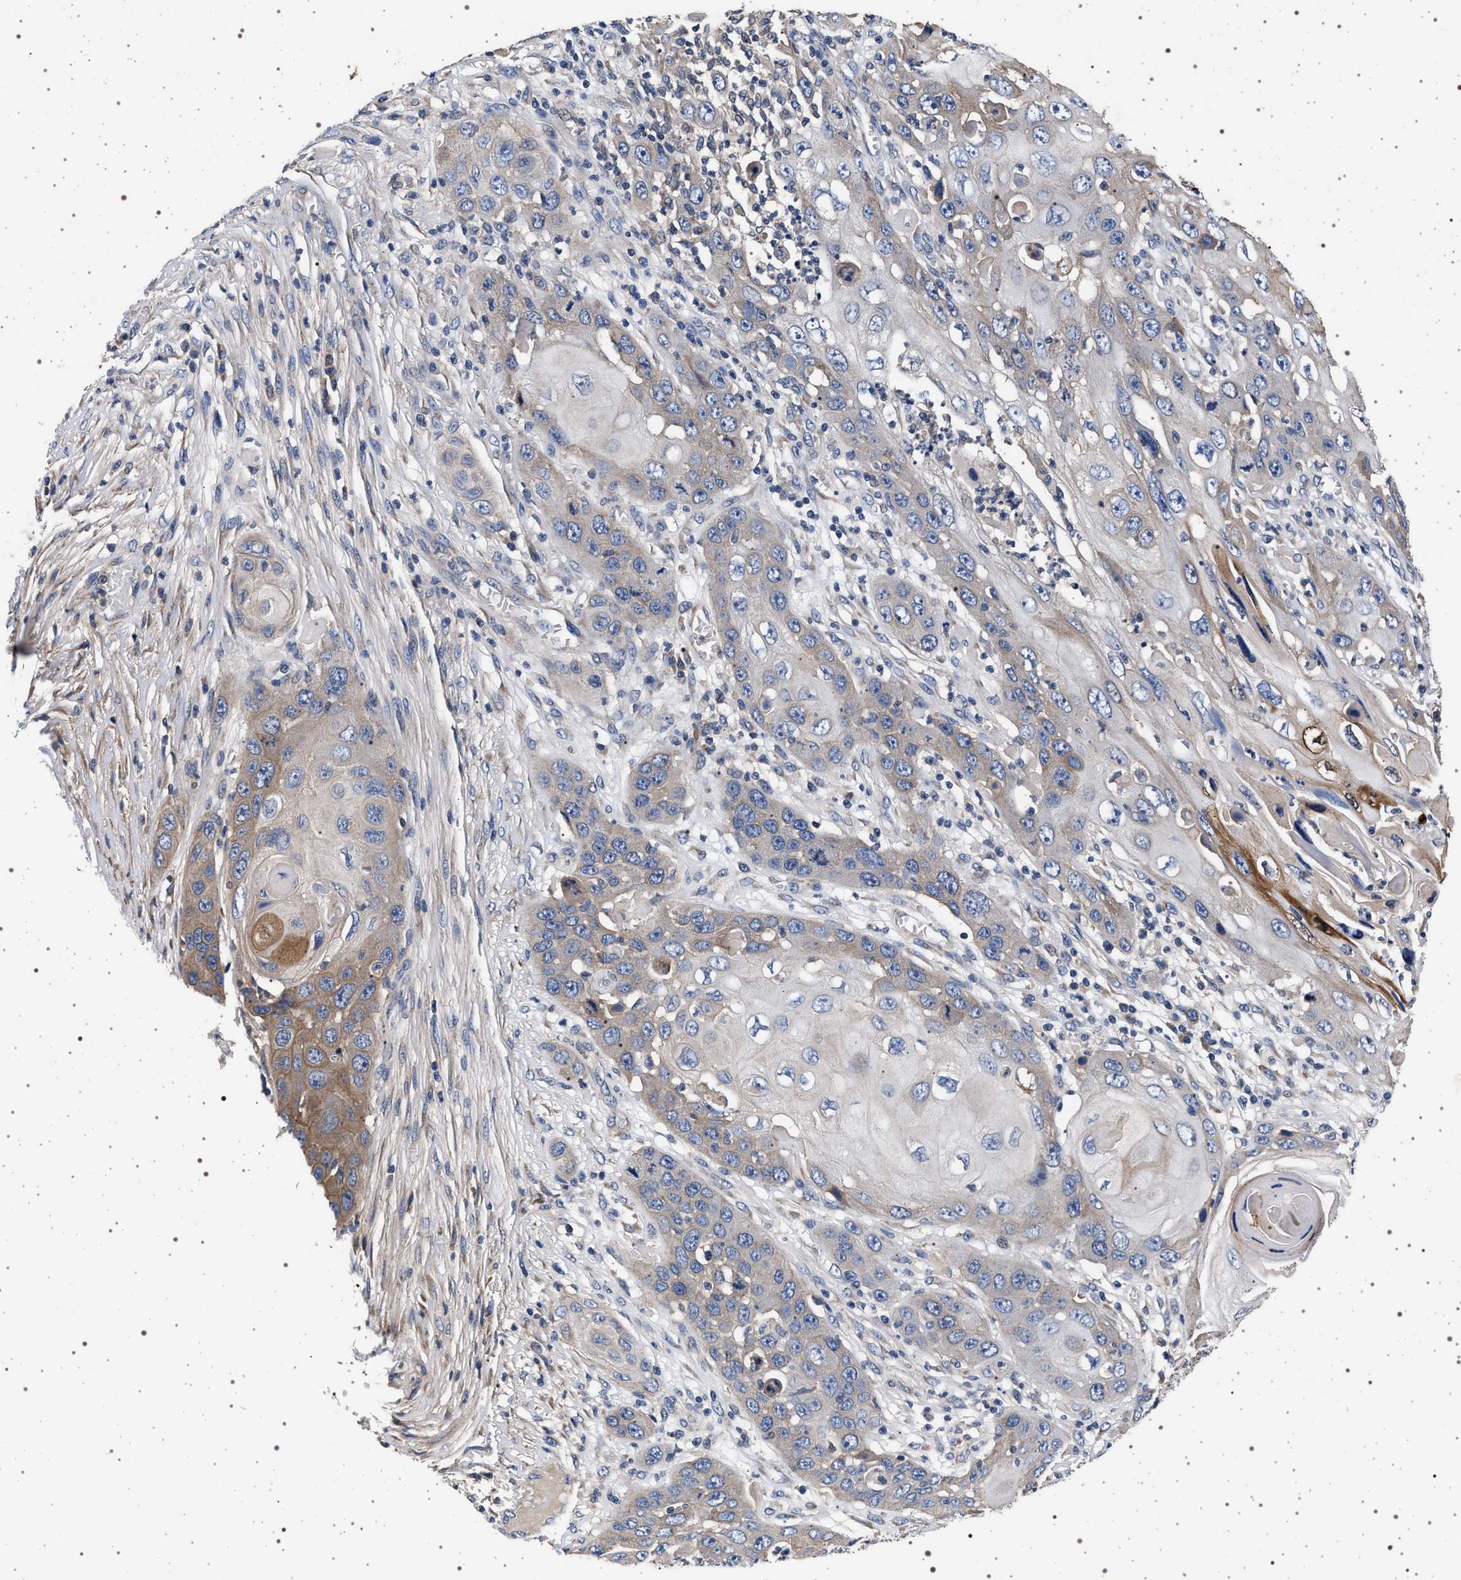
{"staining": {"intensity": "weak", "quantity": "<25%", "location": "cytoplasmic/membranous"}, "tissue": "skin cancer", "cell_type": "Tumor cells", "image_type": "cancer", "snomed": [{"axis": "morphology", "description": "Squamous cell carcinoma, NOS"}, {"axis": "topography", "description": "Skin"}], "caption": "DAB (3,3'-diaminobenzidine) immunohistochemical staining of human skin squamous cell carcinoma exhibits no significant positivity in tumor cells. (Stains: DAB immunohistochemistry with hematoxylin counter stain, Microscopy: brightfield microscopy at high magnification).", "gene": "MAP3K2", "patient": {"sex": "male", "age": 55}}